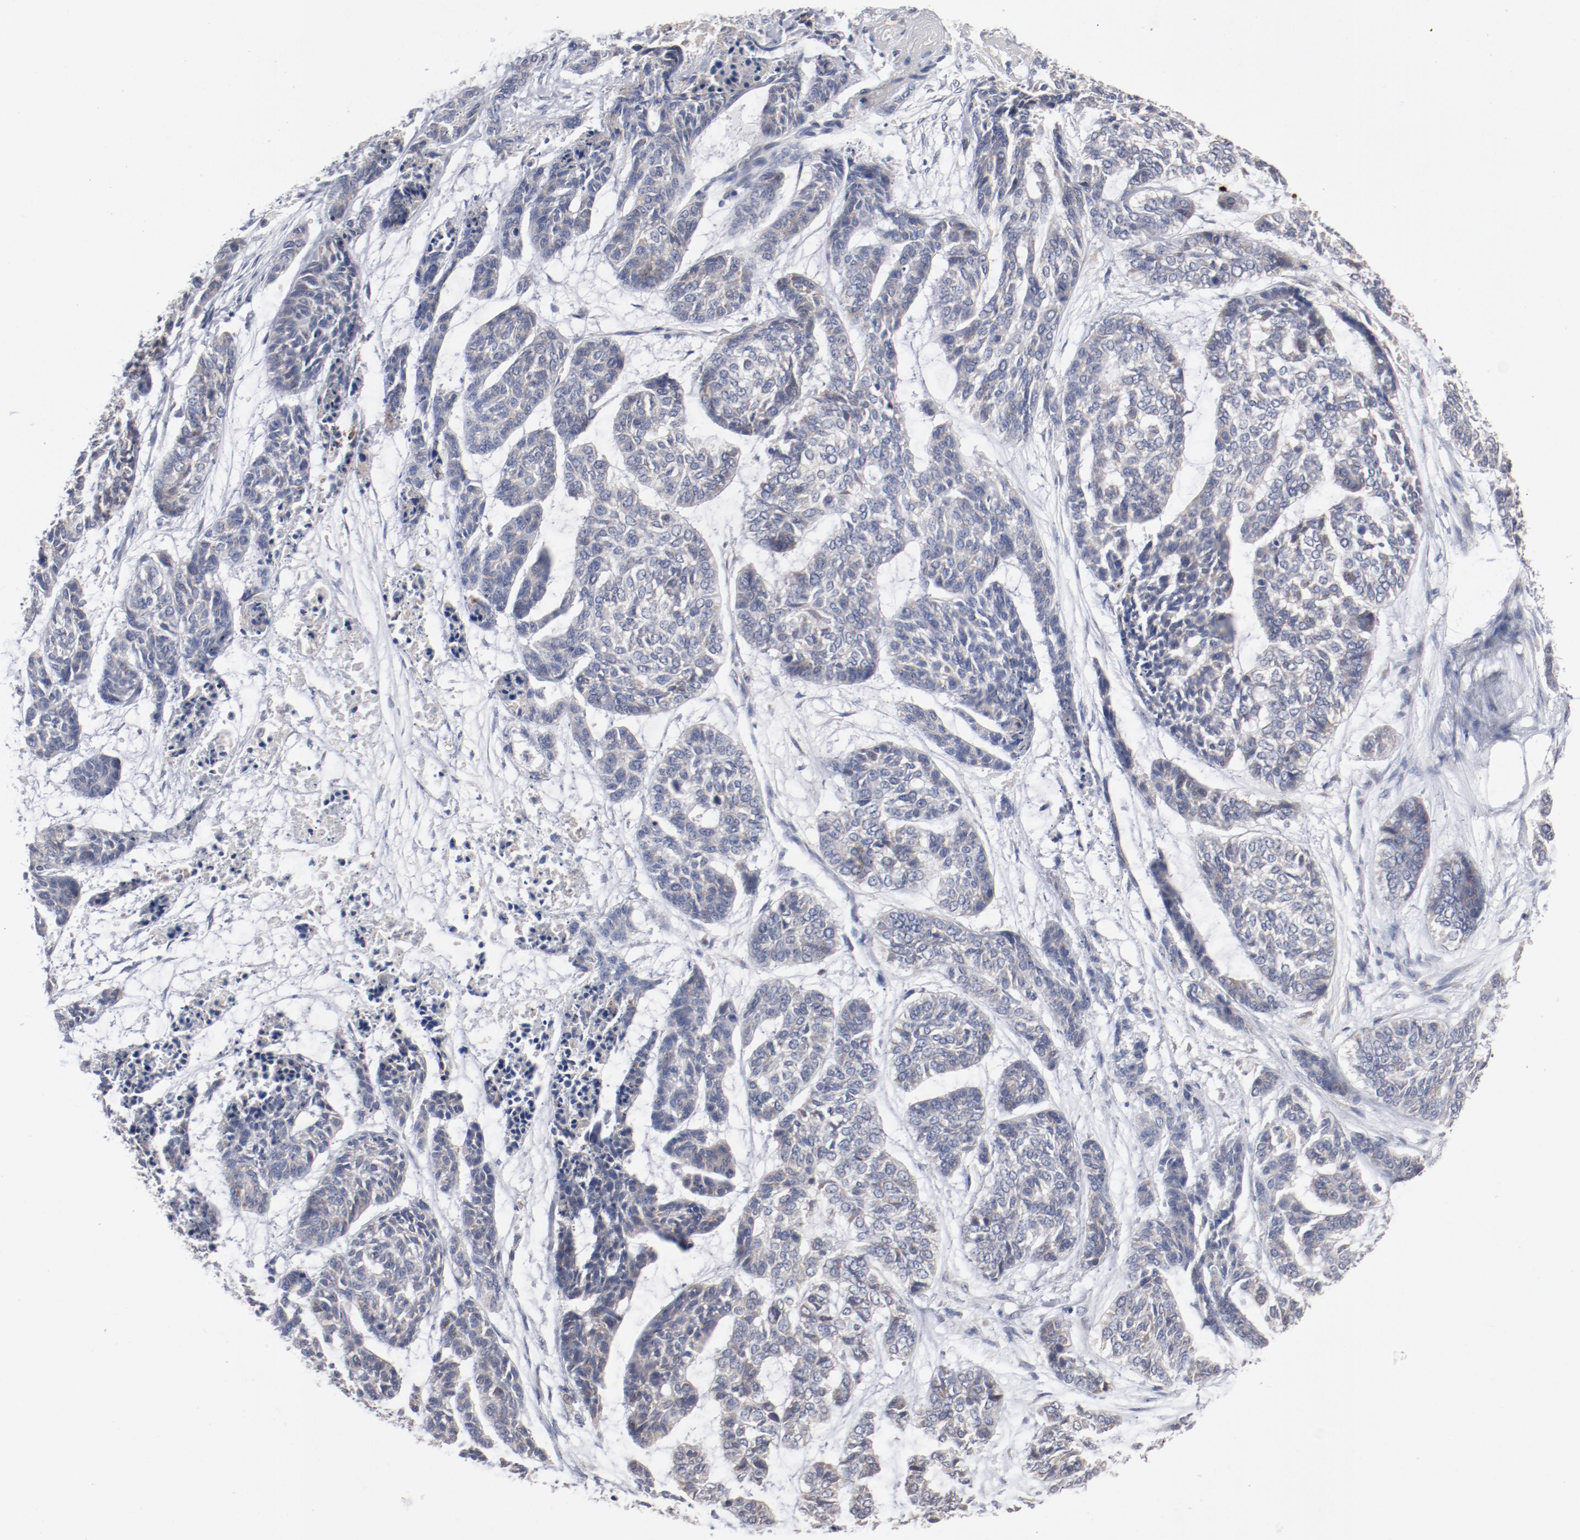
{"staining": {"intensity": "negative", "quantity": "none", "location": "none"}, "tissue": "skin cancer", "cell_type": "Tumor cells", "image_type": "cancer", "snomed": [{"axis": "morphology", "description": "Basal cell carcinoma"}, {"axis": "topography", "description": "Skin"}], "caption": "Histopathology image shows no protein positivity in tumor cells of skin cancer (basal cell carcinoma) tissue.", "gene": "AK7", "patient": {"sex": "female", "age": 64}}